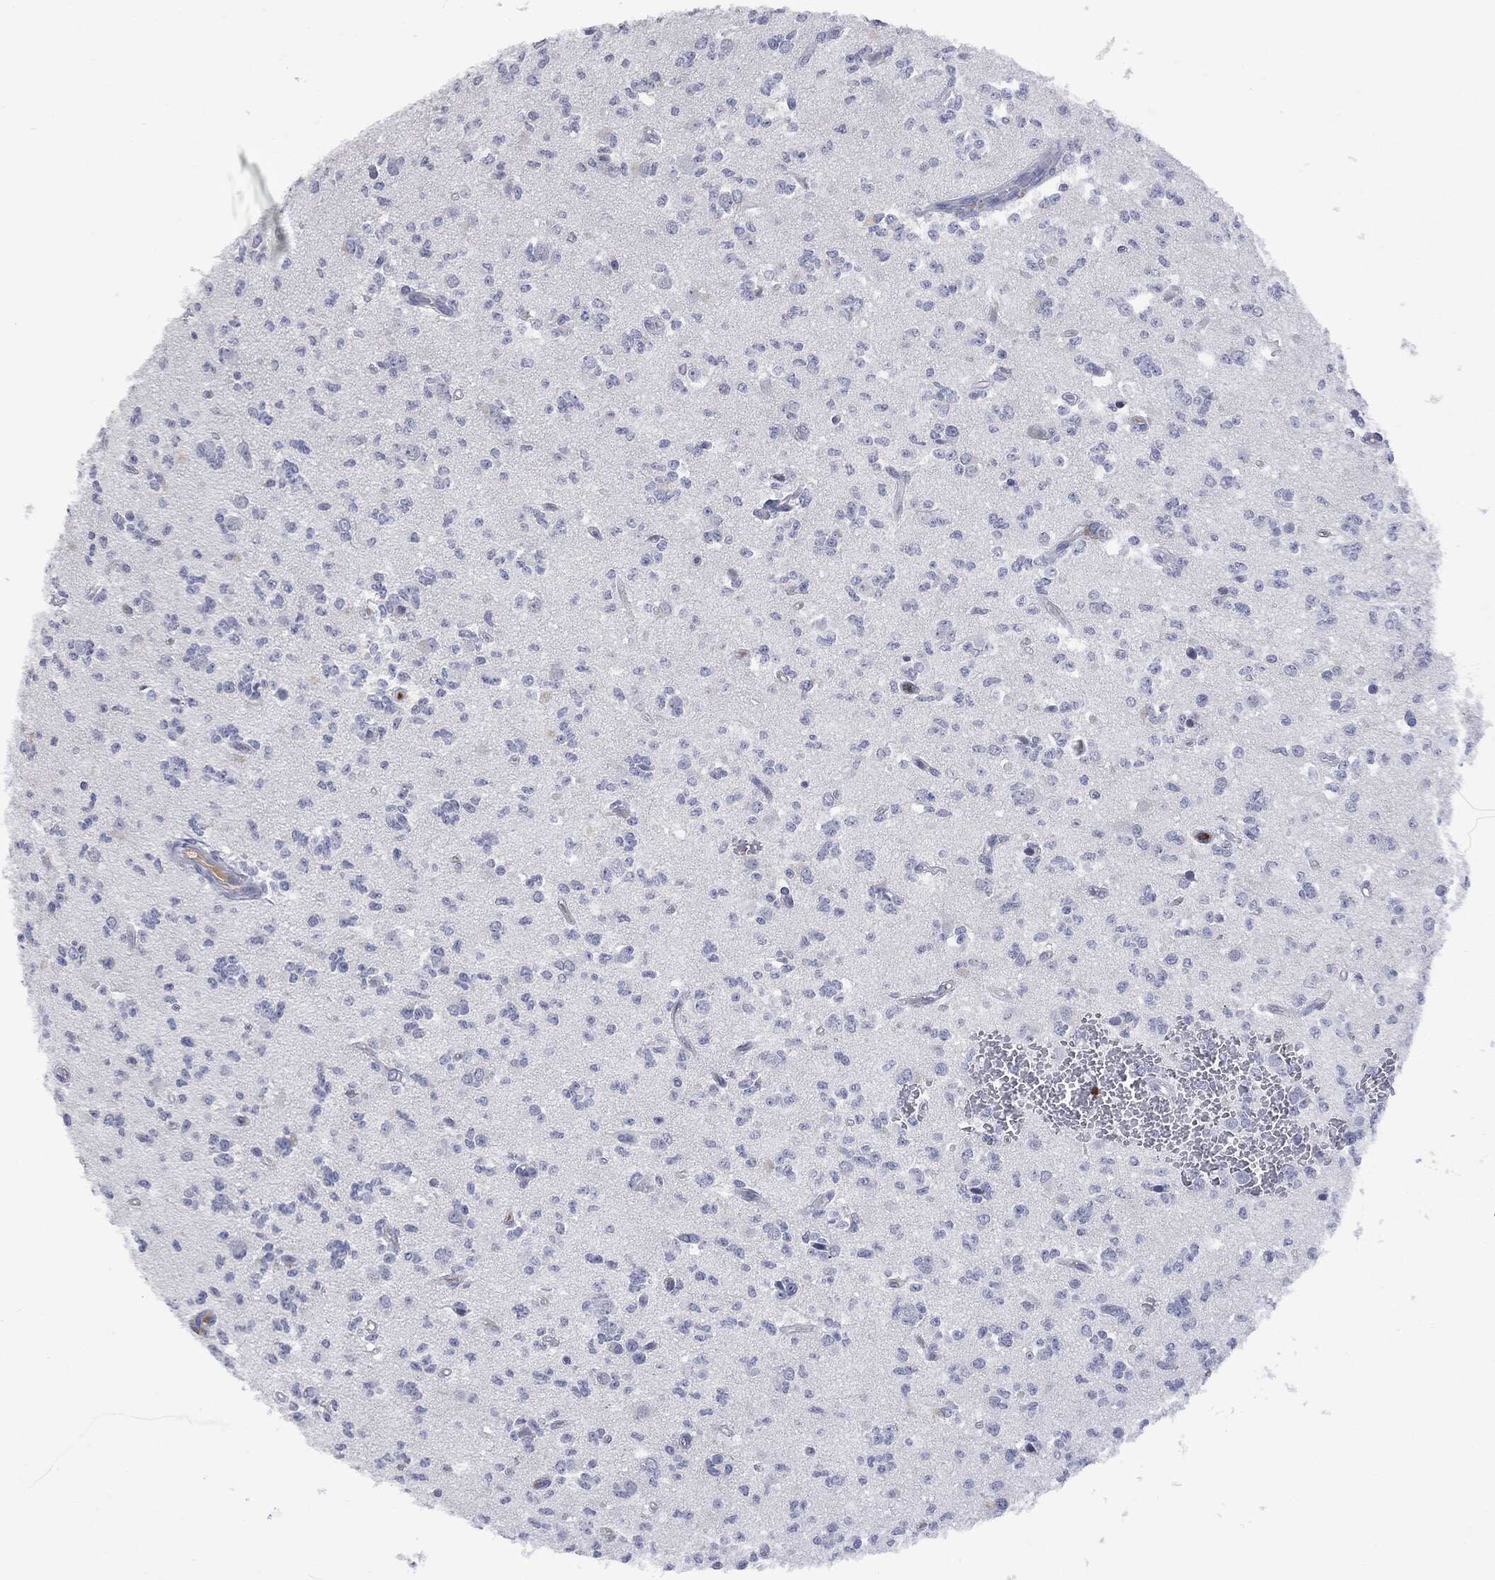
{"staining": {"intensity": "negative", "quantity": "none", "location": "none"}, "tissue": "glioma", "cell_type": "Tumor cells", "image_type": "cancer", "snomed": [{"axis": "morphology", "description": "Glioma, malignant, Low grade"}, {"axis": "topography", "description": "Brain"}], "caption": "Immunohistochemistry of glioma shows no positivity in tumor cells.", "gene": "BTK", "patient": {"sex": "female", "age": 45}}